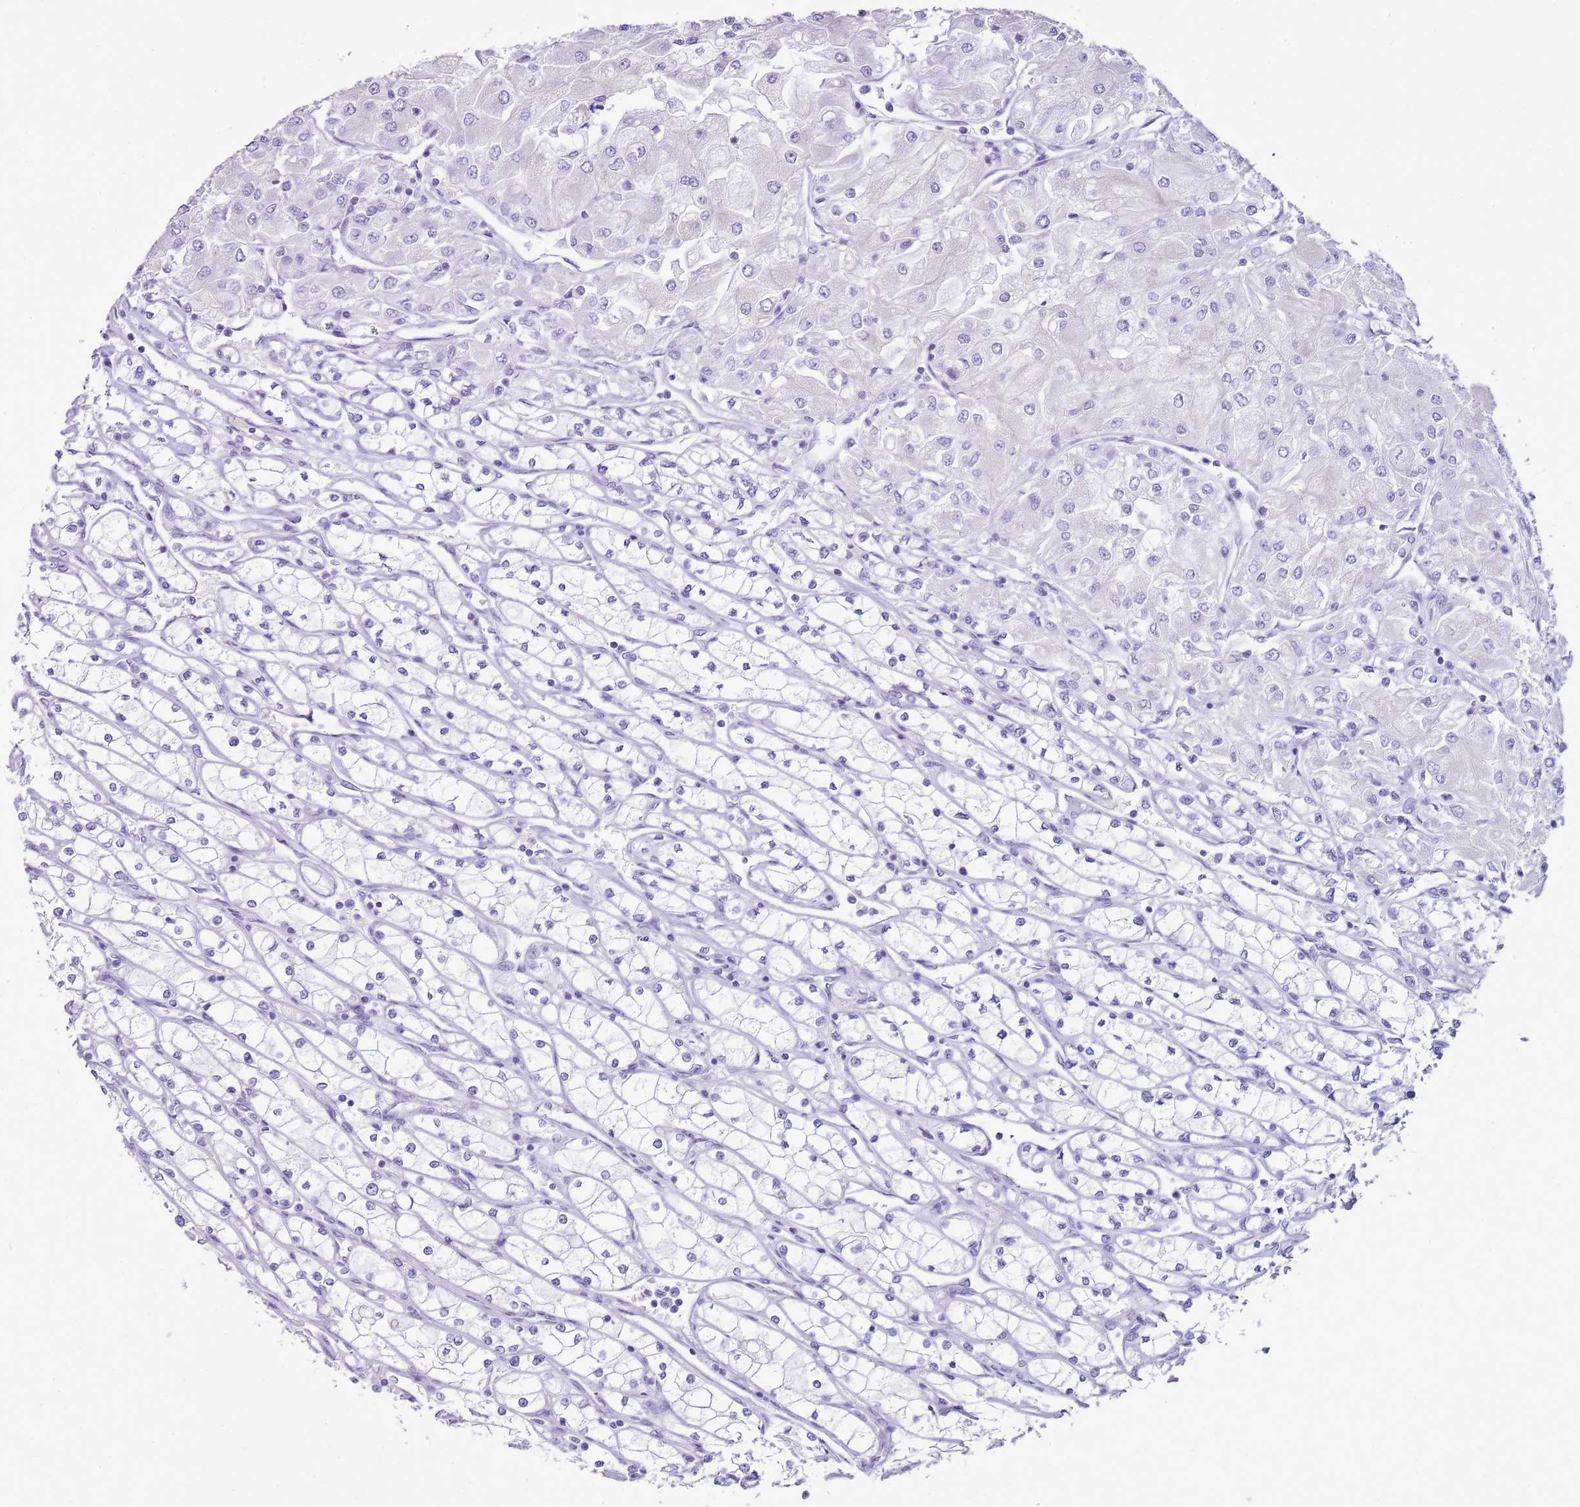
{"staining": {"intensity": "negative", "quantity": "none", "location": "none"}, "tissue": "renal cancer", "cell_type": "Tumor cells", "image_type": "cancer", "snomed": [{"axis": "morphology", "description": "Adenocarcinoma, NOS"}, {"axis": "topography", "description": "Kidney"}], "caption": "Immunohistochemistry image of neoplastic tissue: human renal adenocarcinoma stained with DAB (3,3'-diaminobenzidine) exhibits no significant protein expression in tumor cells. The staining is performed using DAB brown chromogen with nuclei counter-stained in using hematoxylin.", "gene": "SULT1E1", "patient": {"sex": "male", "age": 80}}